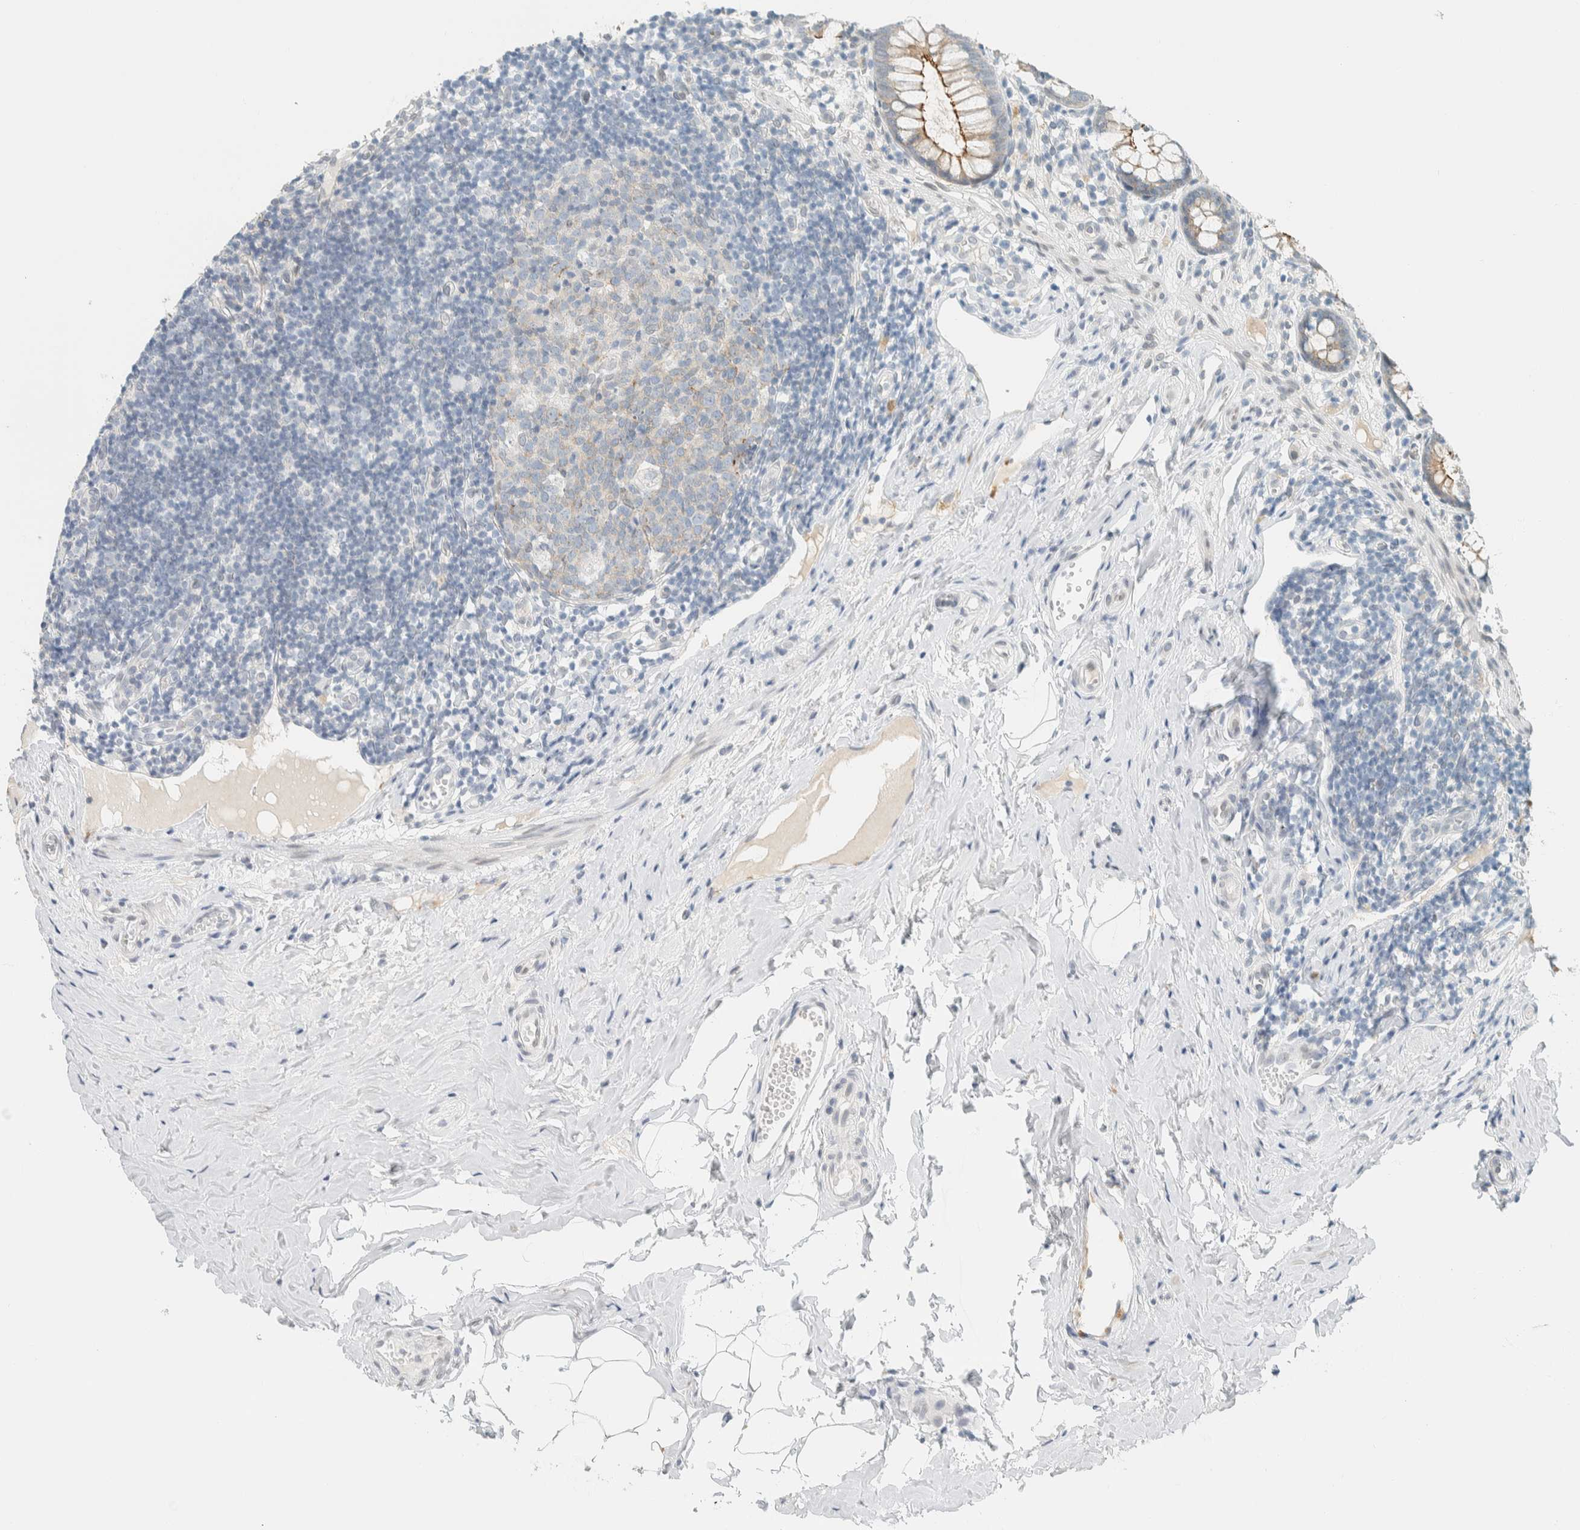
{"staining": {"intensity": "moderate", "quantity": "25%-75%", "location": "cytoplasmic/membranous"}, "tissue": "appendix", "cell_type": "Glandular cells", "image_type": "normal", "snomed": [{"axis": "morphology", "description": "Normal tissue, NOS"}, {"axis": "topography", "description": "Appendix"}], "caption": "Immunohistochemistry of normal human appendix shows medium levels of moderate cytoplasmic/membranous positivity in approximately 25%-75% of glandular cells.", "gene": "C1QTNF12", "patient": {"sex": "female", "age": 20}}